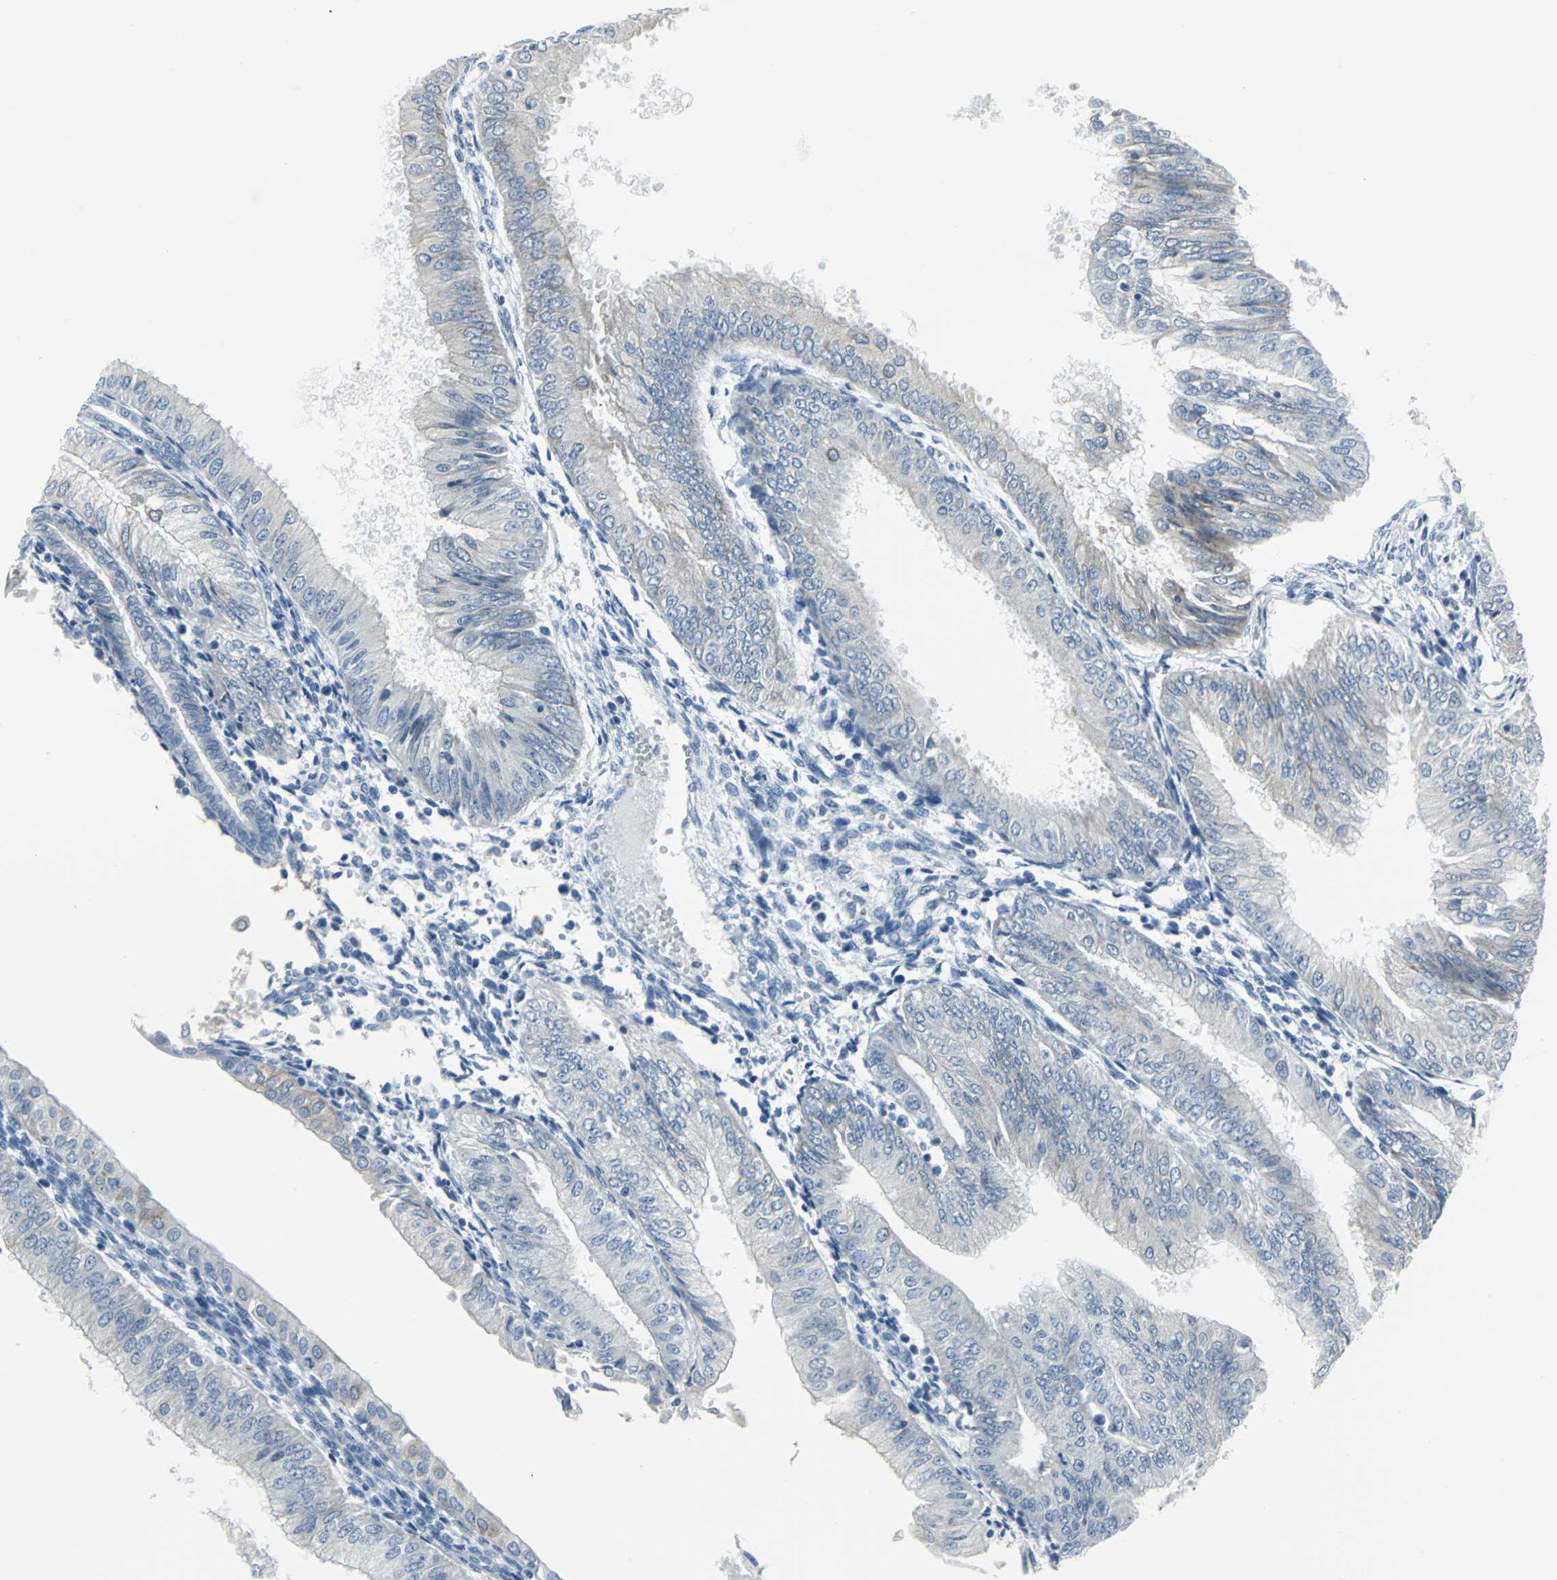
{"staining": {"intensity": "weak", "quantity": "<25%", "location": "cytoplasmic/membranous"}, "tissue": "endometrial cancer", "cell_type": "Tumor cells", "image_type": "cancer", "snomed": [{"axis": "morphology", "description": "Adenocarcinoma, NOS"}, {"axis": "topography", "description": "Endometrium"}], "caption": "The immunohistochemistry image has no significant positivity in tumor cells of adenocarcinoma (endometrial) tissue.", "gene": "CYB5A", "patient": {"sex": "female", "age": 53}}